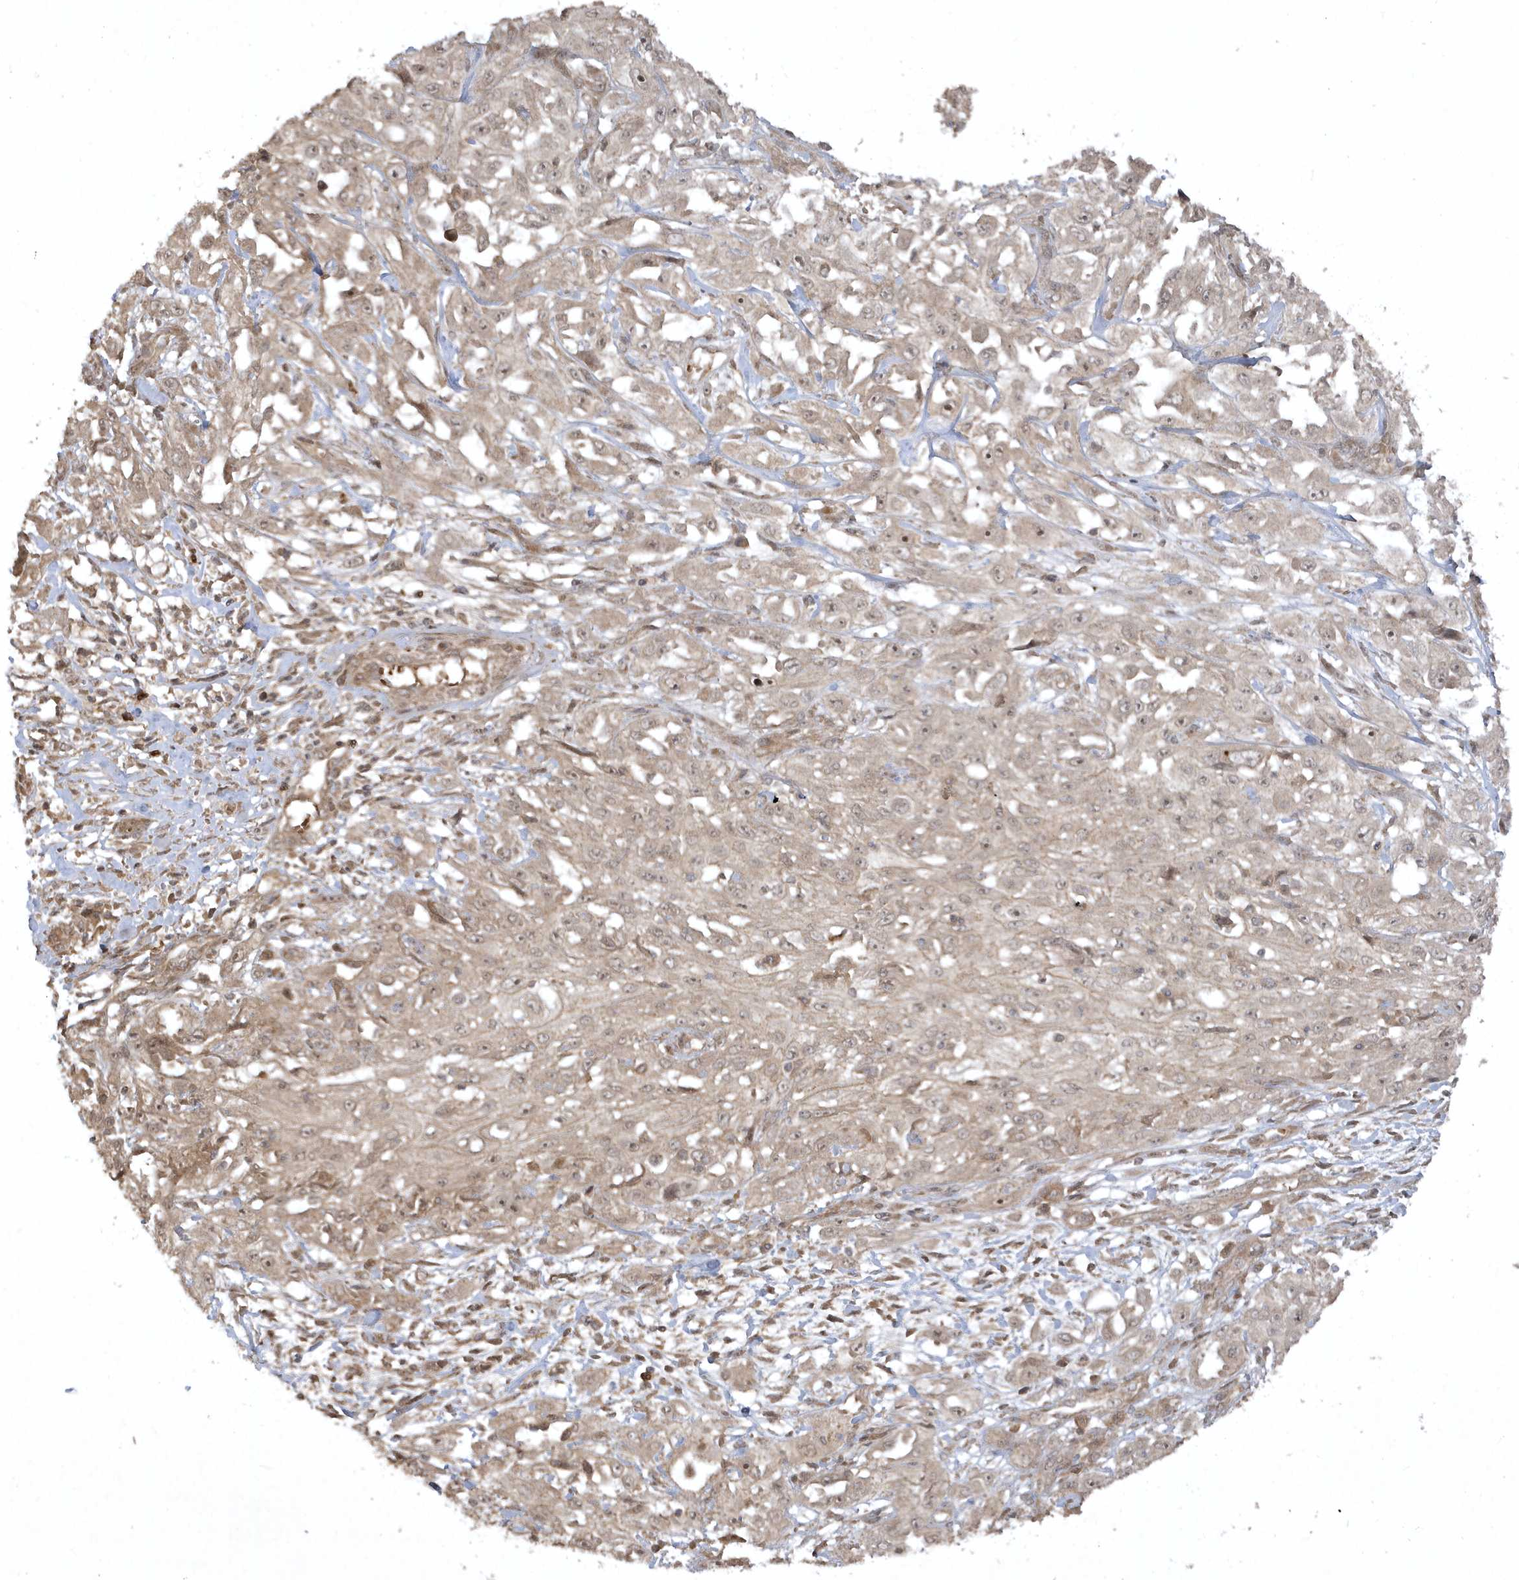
{"staining": {"intensity": "negative", "quantity": "none", "location": "none"}, "tissue": "skin cancer", "cell_type": "Tumor cells", "image_type": "cancer", "snomed": [{"axis": "morphology", "description": "Squamous cell carcinoma, NOS"}, {"axis": "morphology", "description": "Squamous cell carcinoma, metastatic, NOS"}, {"axis": "topography", "description": "Skin"}, {"axis": "topography", "description": "Lymph node"}], "caption": "Tumor cells show no significant protein positivity in skin cancer (metastatic squamous cell carcinoma). (DAB (3,3'-diaminobenzidine) immunohistochemistry with hematoxylin counter stain).", "gene": "FAM83C", "patient": {"sex": "male", "age": 75}}